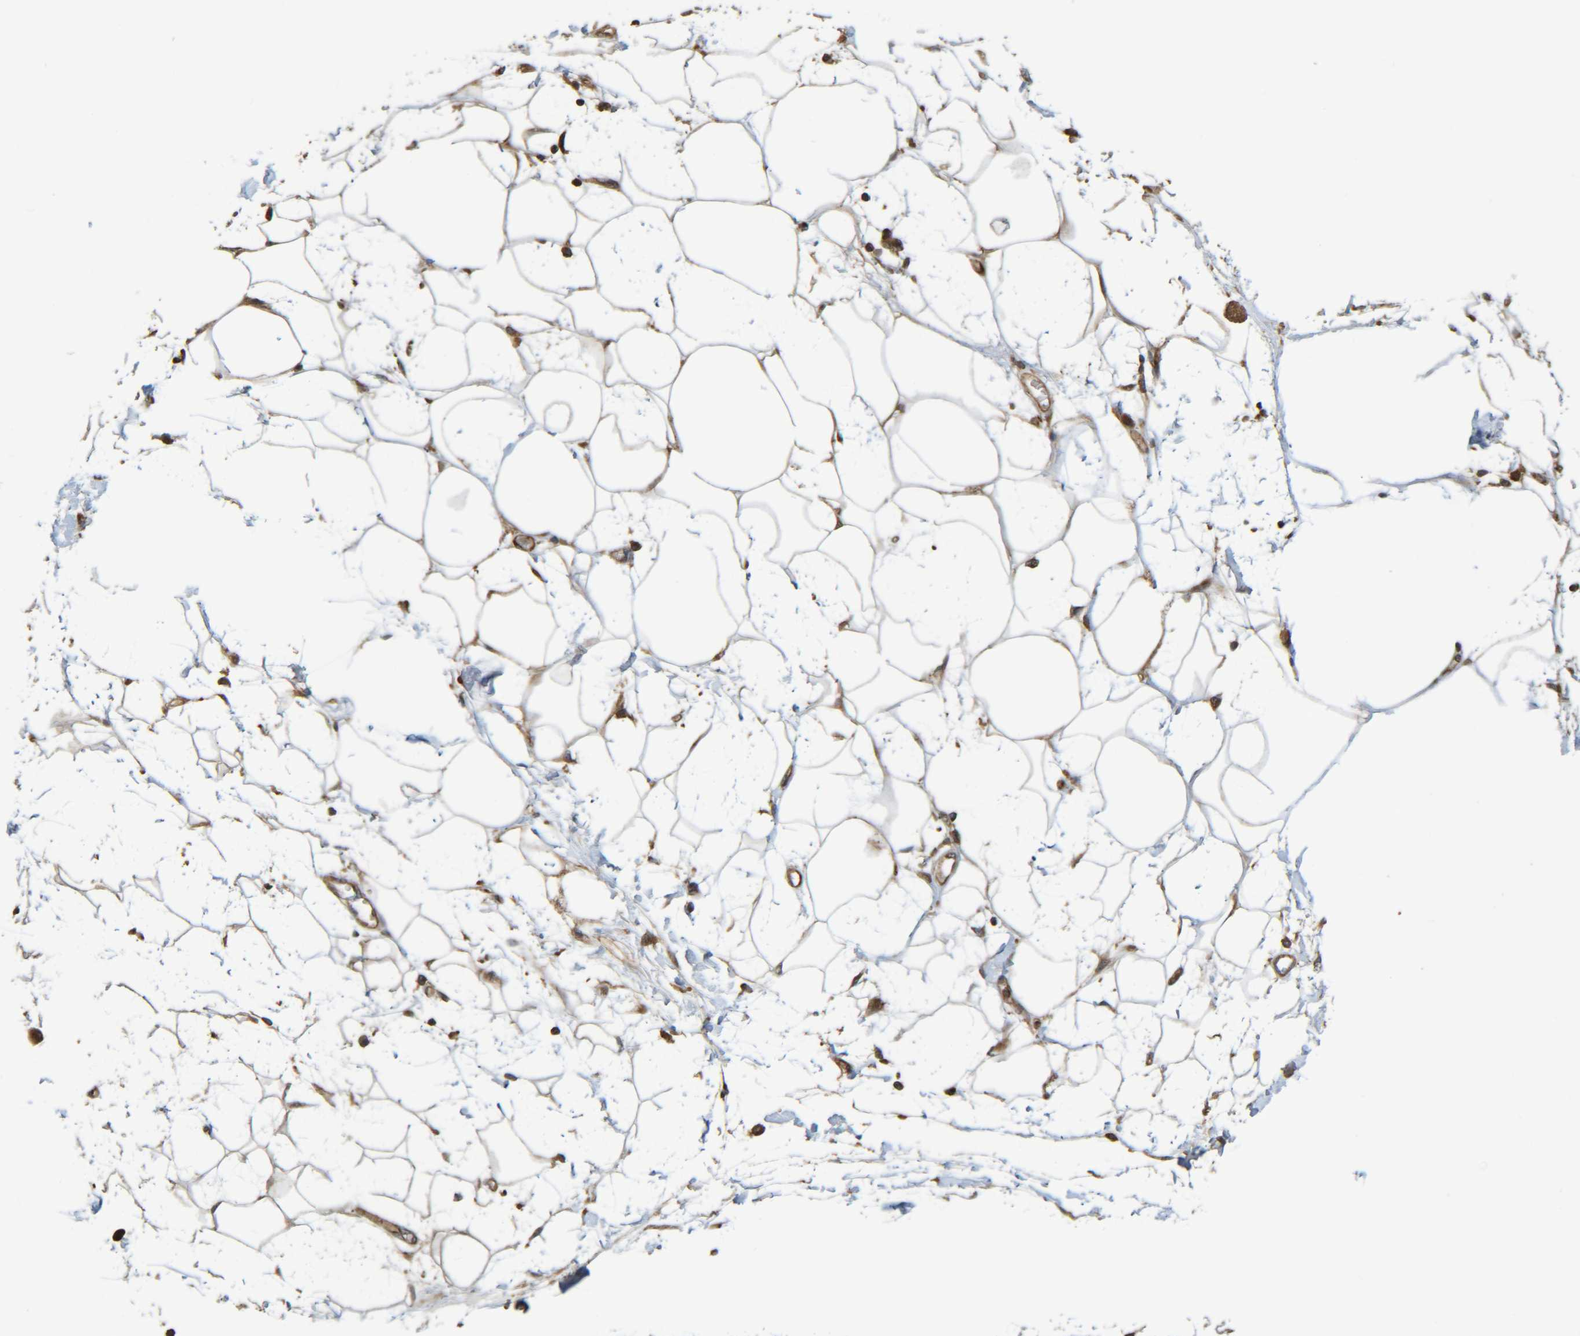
{"staining": {"intensity": "moderate", "quantity": ">75%", "location": "cytoplasmic/membranous"}, "tissue": "adipose tissue", "cell_type": "Adipocytes", "image_type": "normal", "snomed": [{"axis": "morphology", "description": "Normal tissue, NOS"}, {"axis": "morphology", "description": "Adenocarcinoma, NOS"}, {"axis": "topography", "description": "Duodenum"}, {"axis": "topography", "description": "Peripheral nerve tissue"}], "caption": "Moderate cytoplasmic/membranous protein positivity is appreciated in approximately >75% of adipocytes in adipose tissue. (Stains: DAB in brown, nuclei in blue, Microscopy: brightfield microscopy at high magnification).", "gene": "CCDC57", "patient": {"sex": "female", "age": 60}}